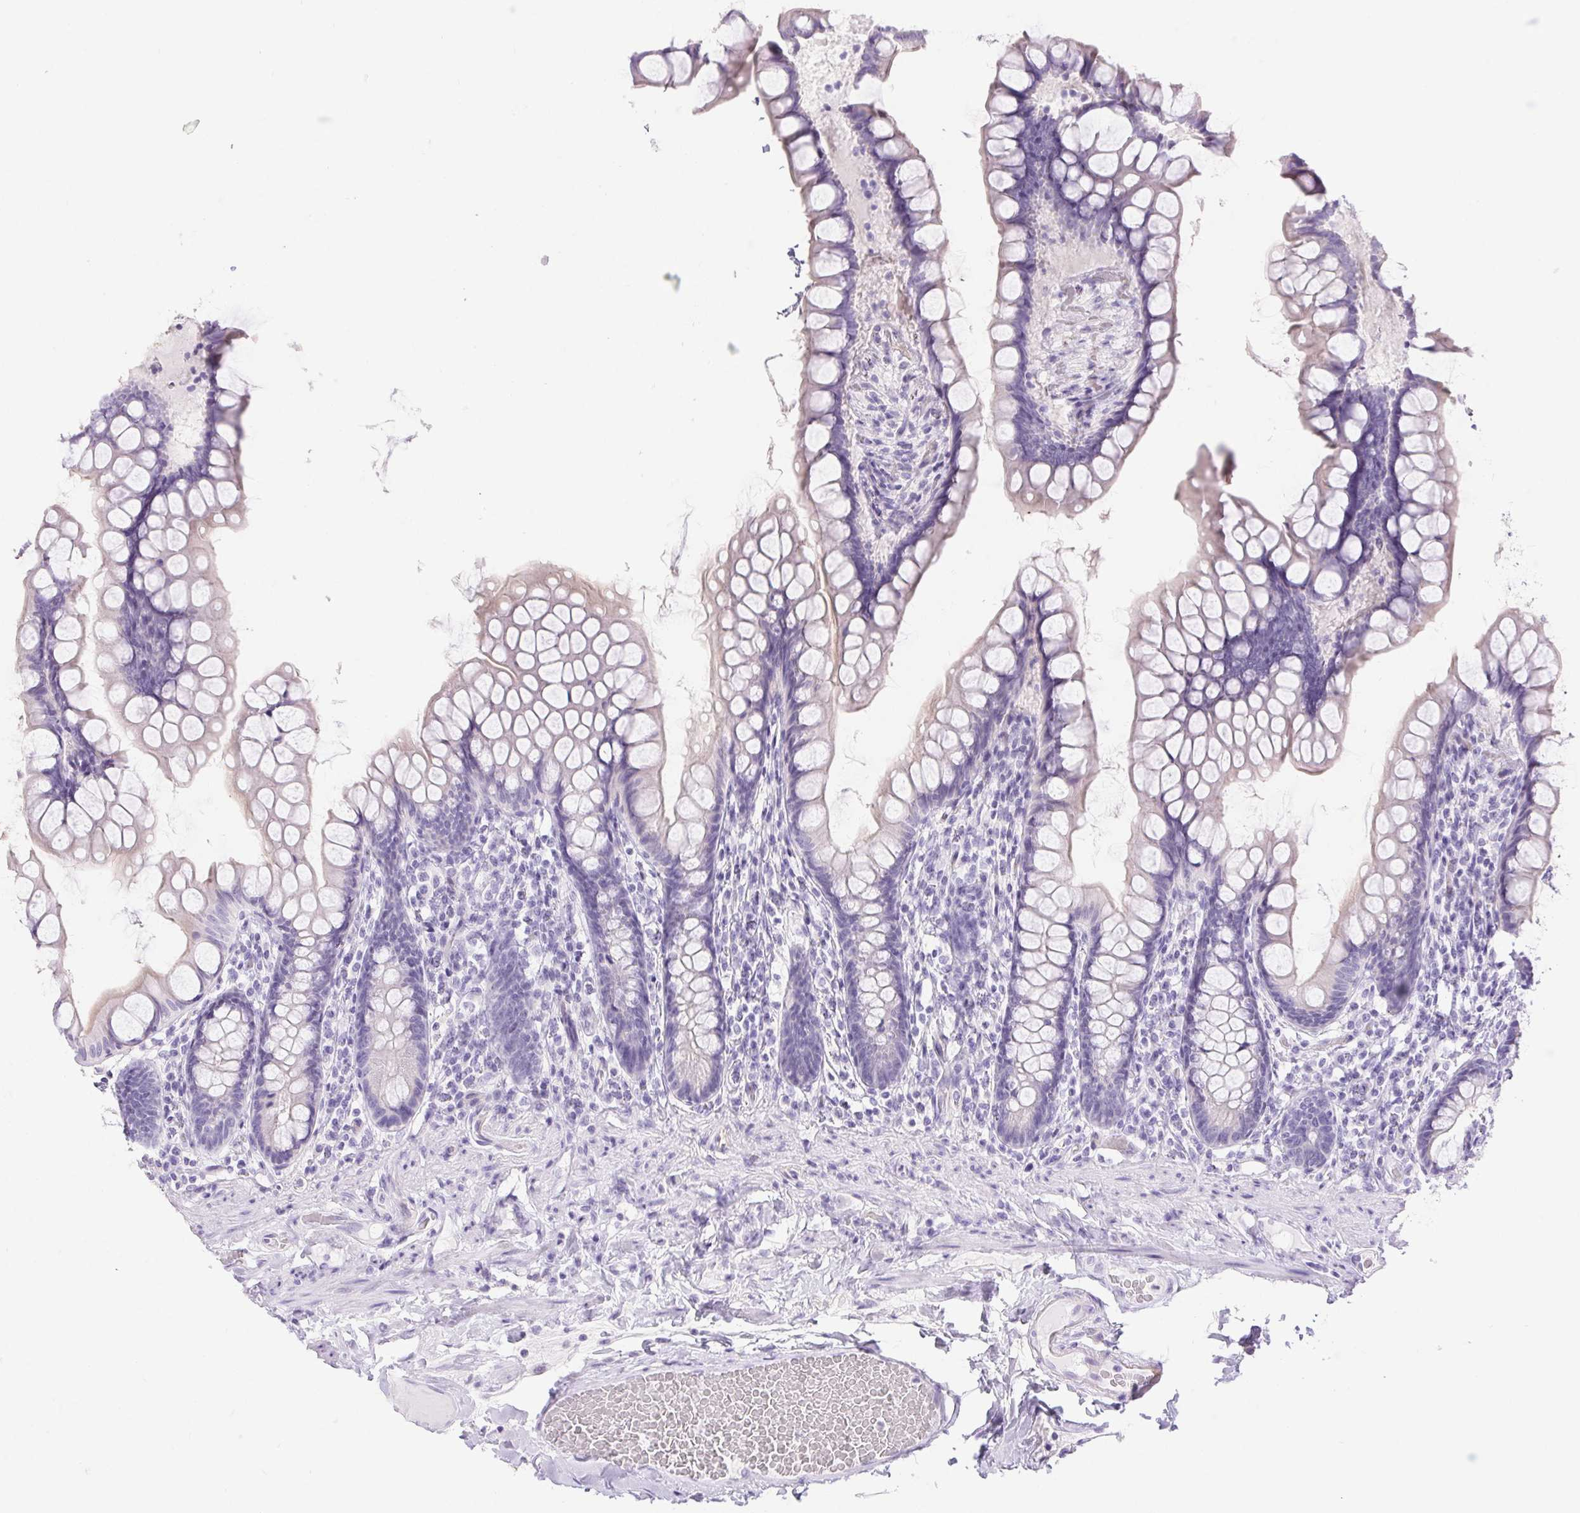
{"staining": {"intensity": "negative", "quantity": "none", "location": "none"}, "tissue": "small intestine", "cell_type": "Glandular cells", "image_type": "normal", "snomed": [{"axis": "morphology", "description": "Normal tissue, NOS"}, {"axis": "topography", "description": "Small intestine"}], "caption": "Protein analysis of normal small intestine displays no significant expression in glandular cells.", "gene": "ERP27", "patient": {"sex": "male", "age": 70}}